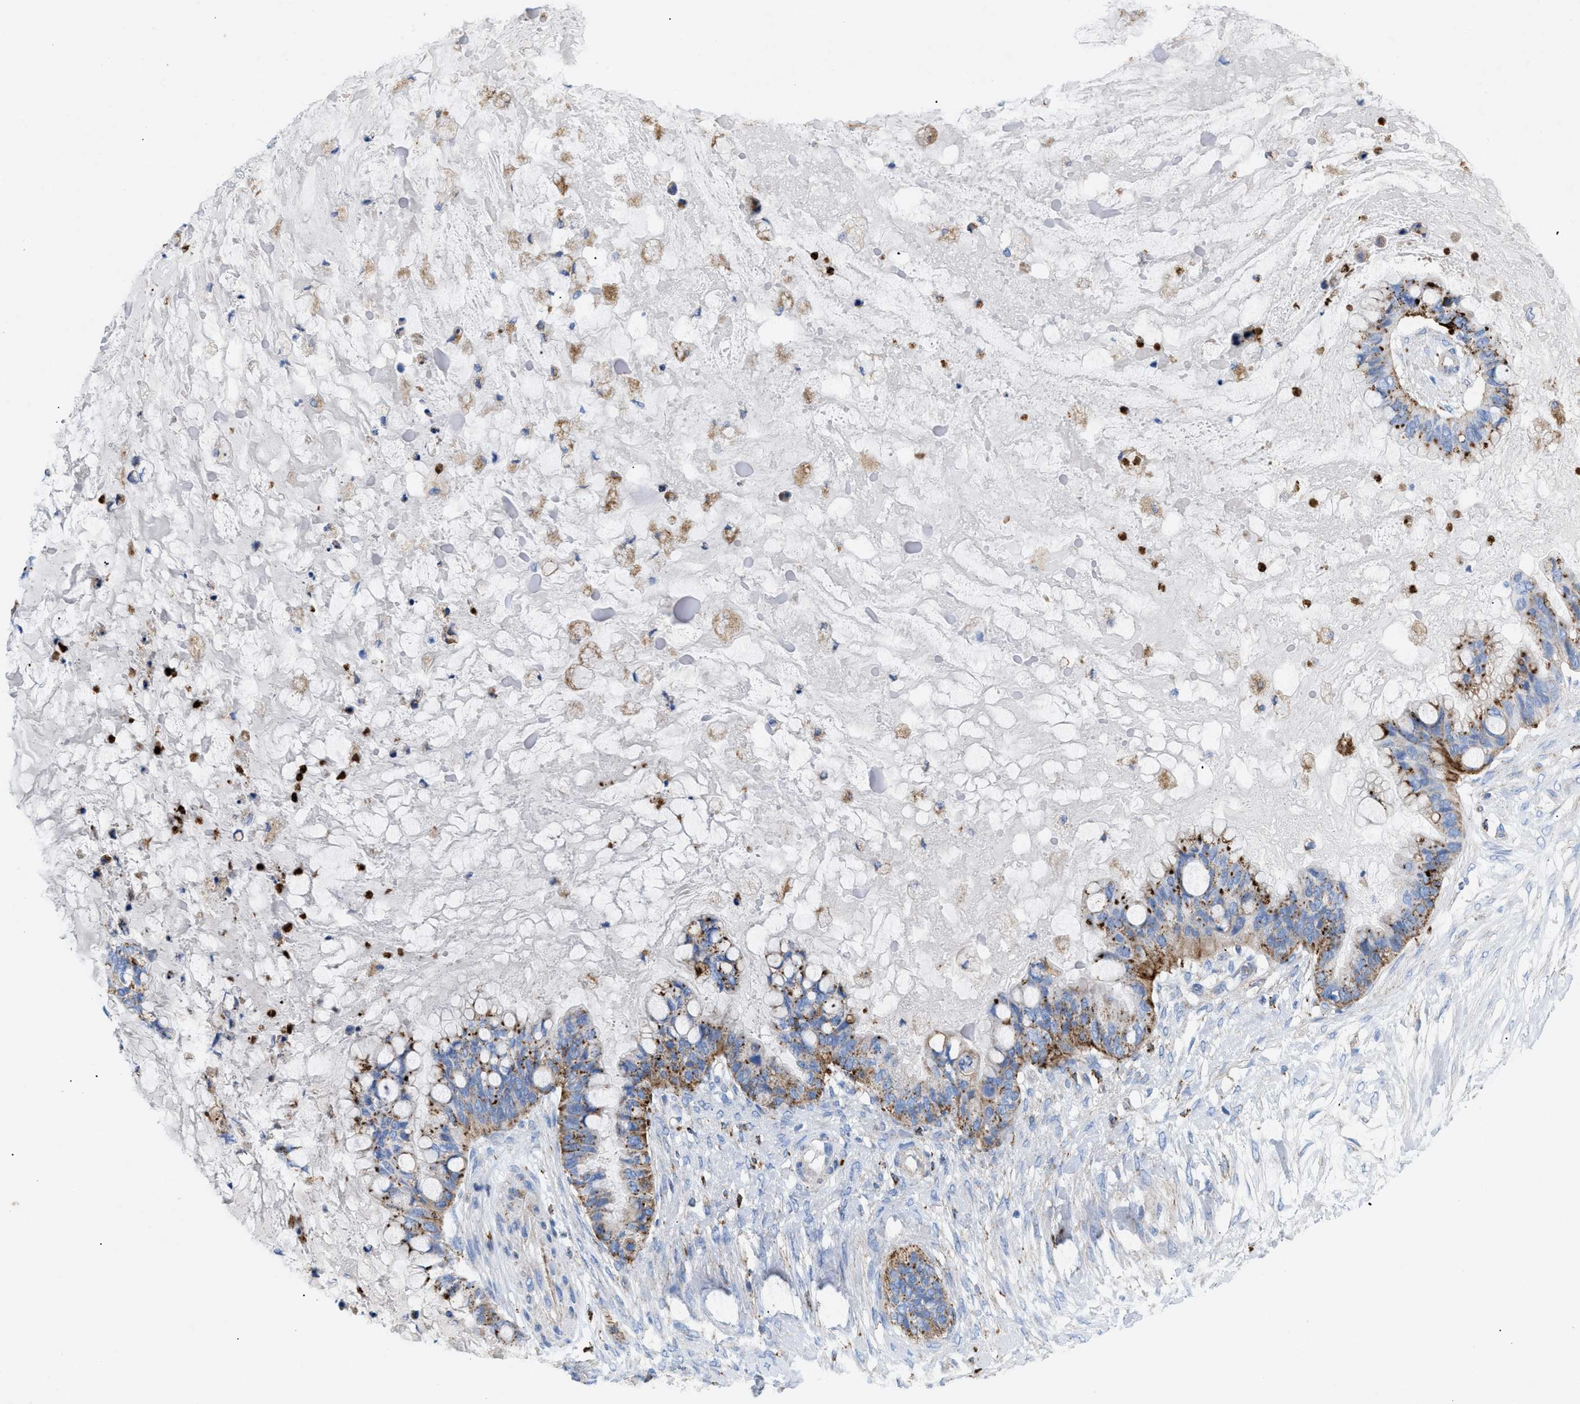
{"staining": {"intensity": "moderate", "quantity": ">75%", "location": "cytoplasmic/membranous"}, "tissue": "ovarian cancer", "cell_type": "Tumor cells", "image_type": "cancer", "snomed": [{"axis": "morphology", "description": "Cystadenocarcinoma, mucinous, NOS"}, {"axis": "topography", "description": "Ovary"}], "caption": "Ovarian cancer (mucinous cystadenocarcinoma) was stained to show a protein in brown. There is medium levels of moderate cytoplasmic/membranous expression in about >75% of tumor cells.", "gene": "DRAM2", "patient": {"sex": "female", "age": 80}}